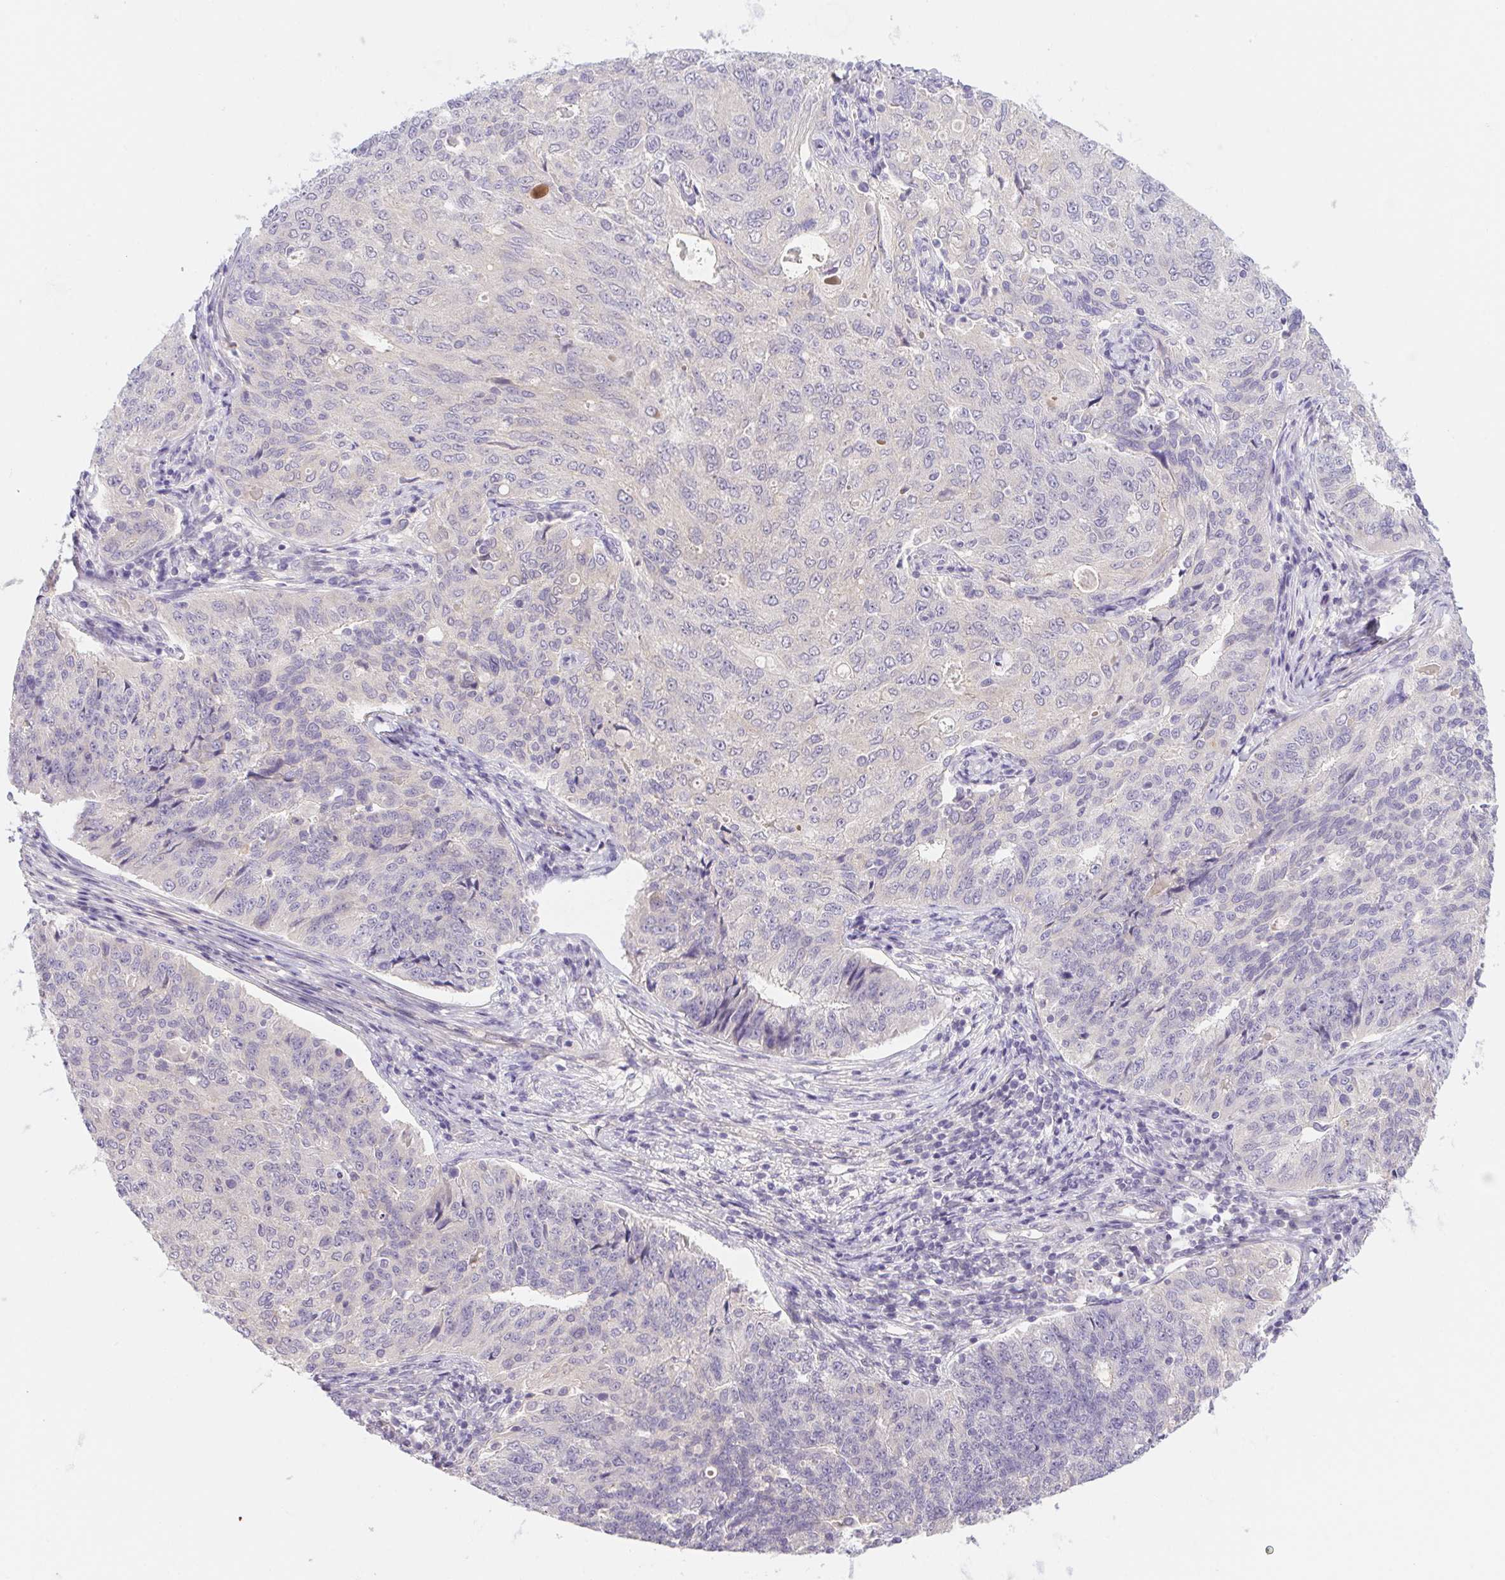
{"staining": {"intensity": "negative", "quantity": "none", "location": "none"}, "tissue": "endometrial cancer", "cell_type": "Tumor cells", "image_type": "cancer", "snomed": [{"axis": "morphology", "description": "Adenocarcinoma, NOS"}, {"axis": "topography", "description": "Endometrium"}], "caption": "The immunohistochemistry micrograph has no significant staining in tumor cells of endometrial cancer tissue.", "gene": "PRKAA1", "patient": {"sex": "female", "age": 43}}